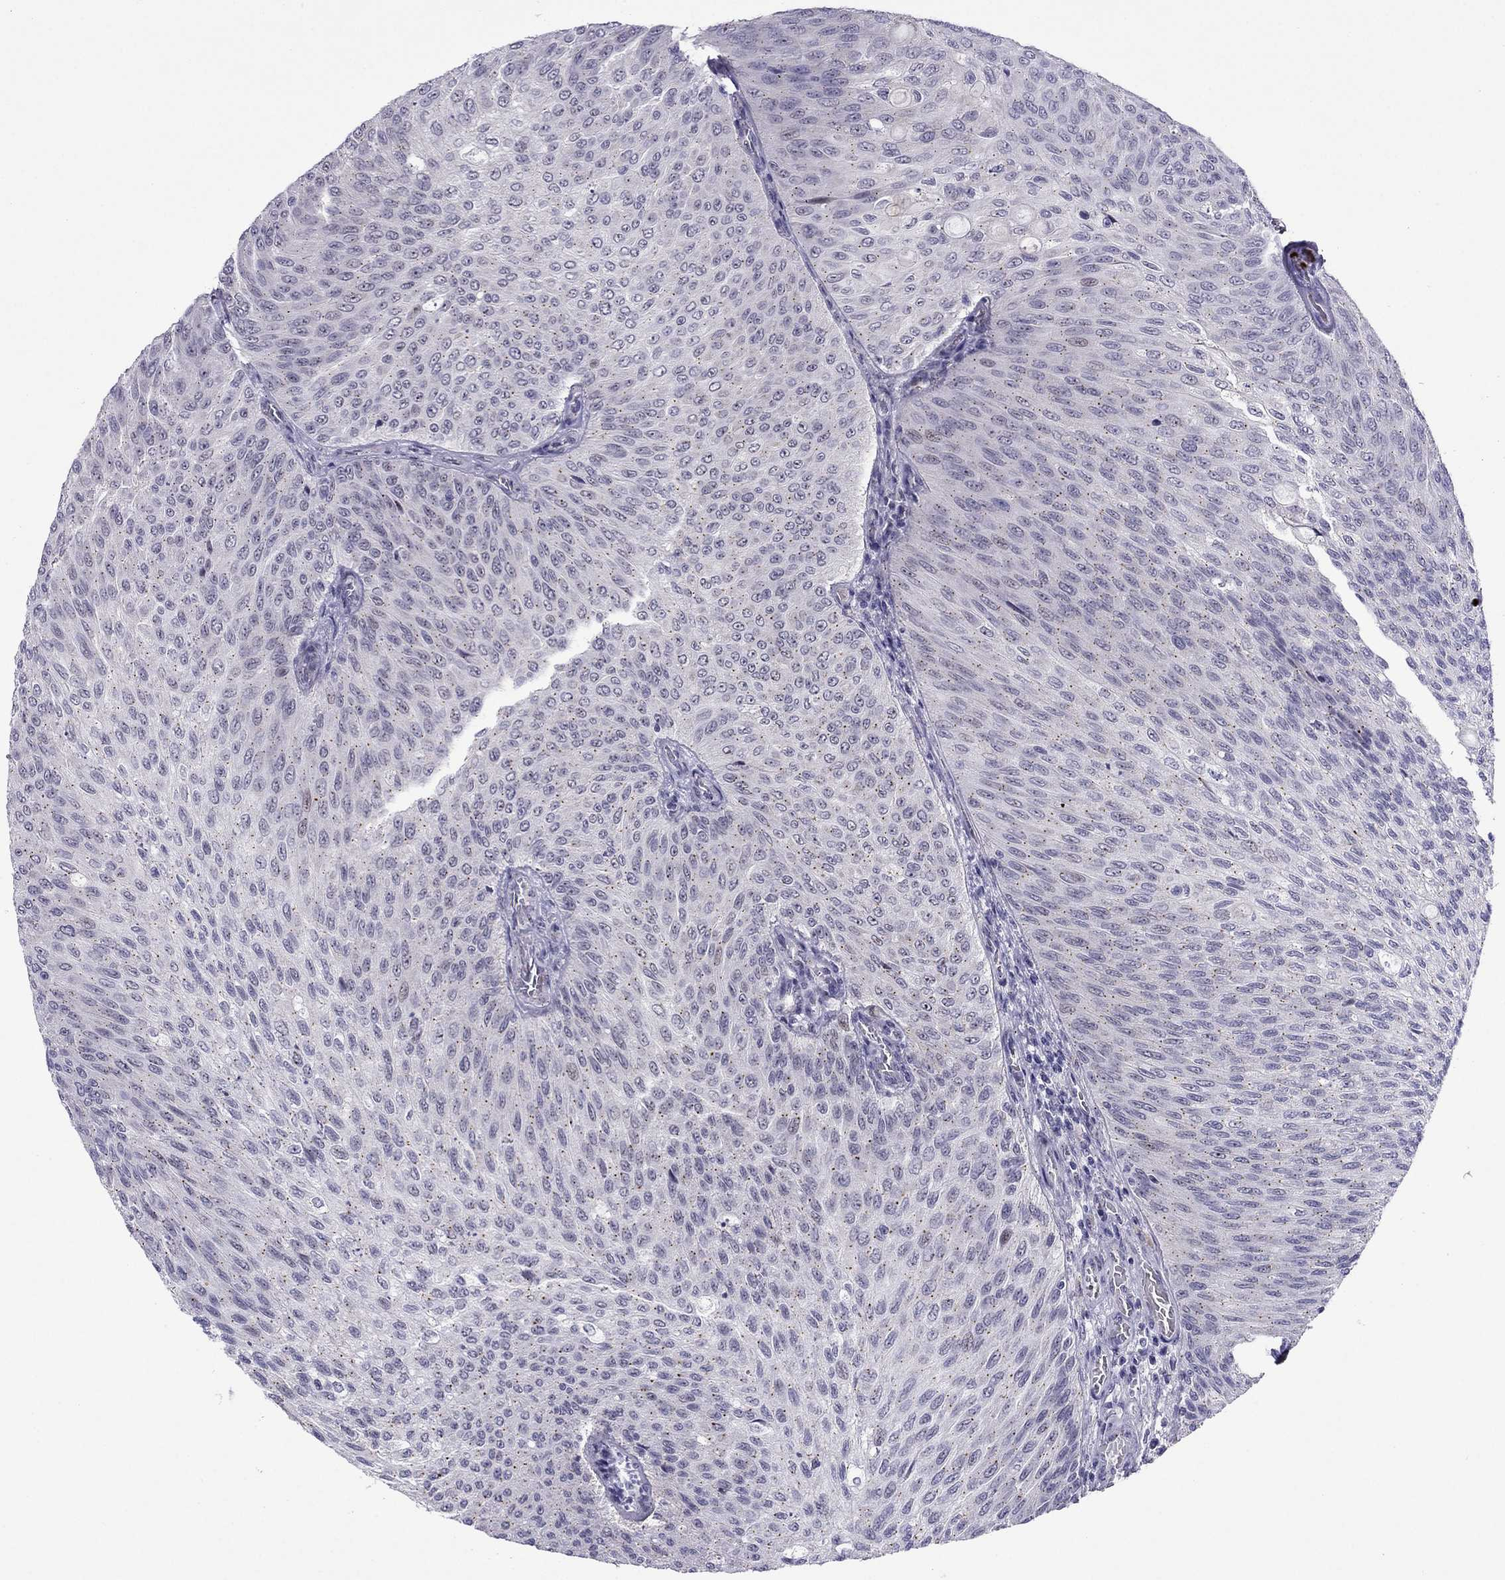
{"staining": {"intensity": "negative", "quantity": "none", "location": "none"}, "tissue": "urothelial cancer", "cell_type": "Tumor cells", "image_type": "cancer", "snomed": [{"axis": "morphology", "description": "Urothelial carcinoma, Low grade"}, {"axis": "topography", "description": "Ureter, NOS"}, {"axis": "topography", "description": "Urinary bladder"}], "caption": "Immunohistochemistry (IHC) photomicrograph of low-grade urothelial carcinoma stained for a protein (brown), which exhibits no staining in tumor cells.", "gene": "MYBPH", "patient": {"sex": "male", "age": 78}}